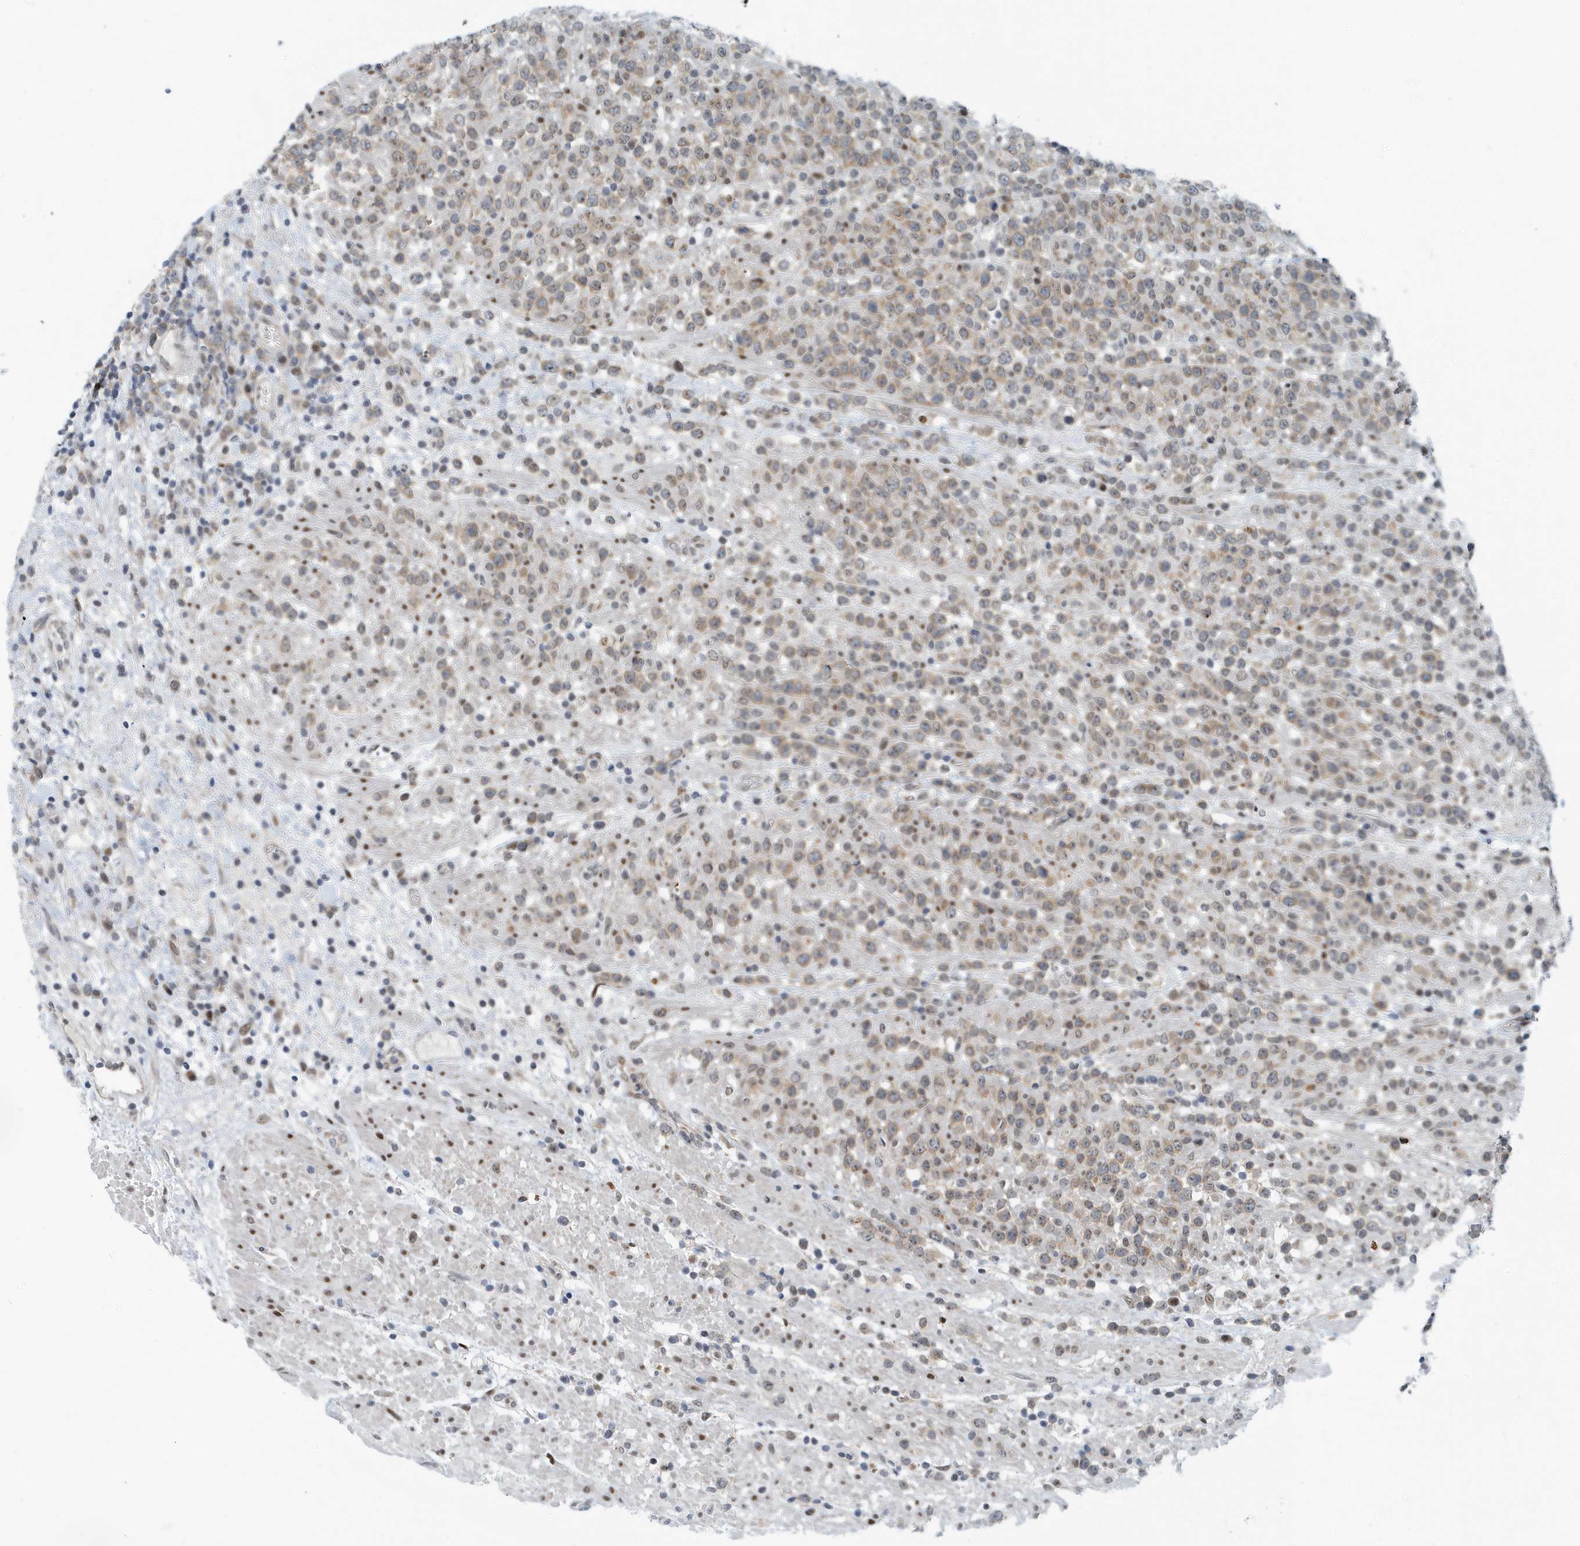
{"staining": {"intensity": "moderate", "quantity": "25%-75%", "location": "cytoplasmic/membranous"}, "tissue": "lymphoma", "cell_type": "Tumor cells", "image_type": "cancer", "snomed": [{"axis": "morphology", "description": "Malignant lymphoma, non-Hodgkin's type, High grade"}, {"axis": "topography", "description": "Colon"}], "caption": "A medium amount of moderate cytoplasmic/membranous expression is present in about 25%-75% of tumor cells in lymphoma tissue.", "gene": "KIF15", "patient": {"sex": "female", "age": 53}}